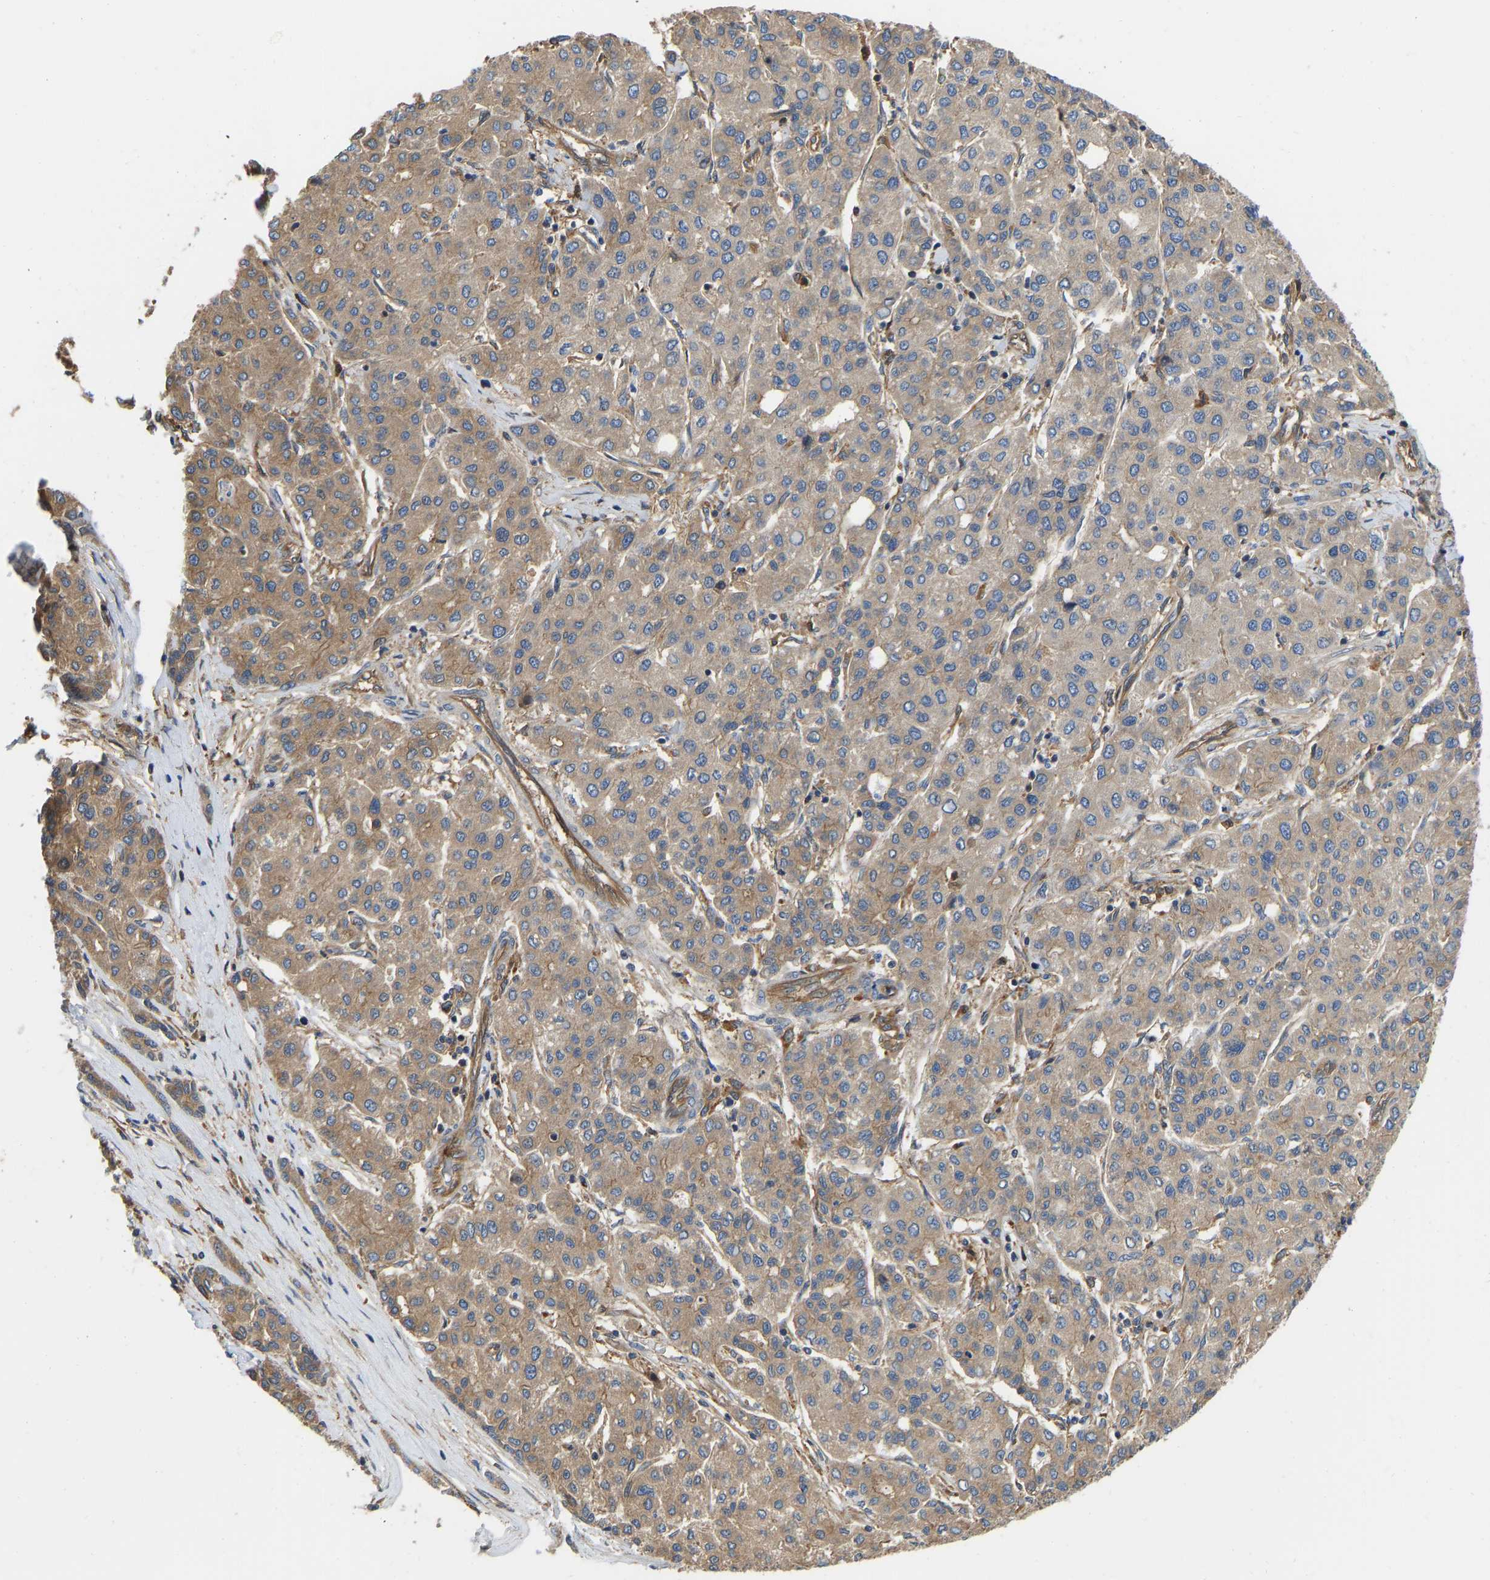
{"staining": {"intensity": "weak", "quantity": ">75%", "location": "cytoplasmic/membranous"}, "tissue": "liver cancer", "cell_type": "Tumor cells", "image_type": "cancer", "snomed": [{"axis": "morphology", "description": "Carcinoma, Hepatocellular, NOS"}, {"axis": "topography", "description": "Liver"}], "caption": "Hepatocellular carcinoma (liver) tissue shows weak cytoplasmic/membranous positivity in about >75% of tumor cells, visualized by immunohistochemistry. Nuclei are stained in blue.", "gene": "FLNB", "patient": {"sex": "male", "age": 65}}